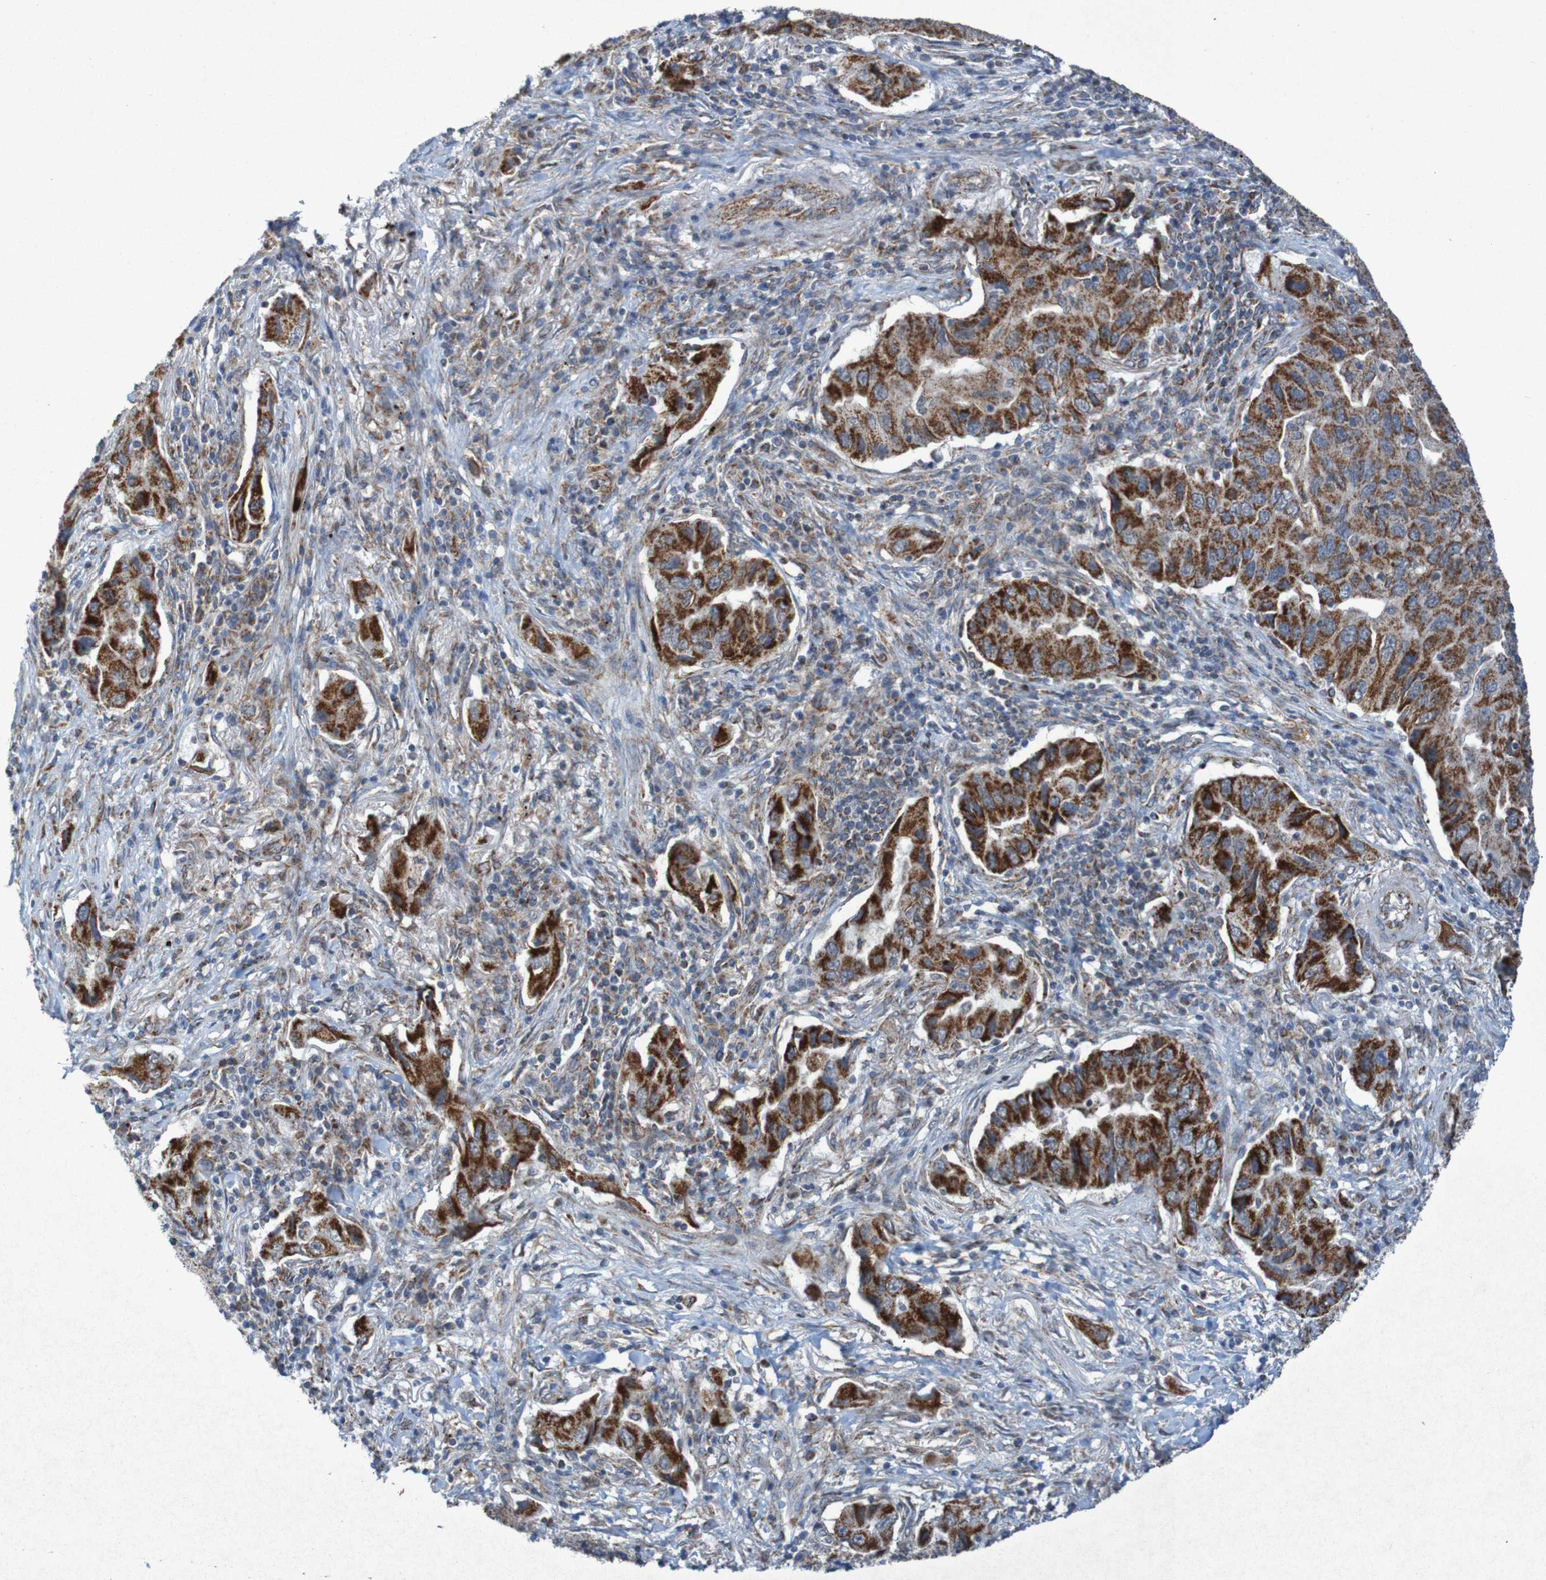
{"staining": {"intensity": "strong", "quantity": ">75%", "location": "cytoplasmic/membranous"}, "tissue": "lung cancer", "cell_type": "Tumor cells", "image_type": "cancer", "snomed": [{"axis": "morphology", "description": "Adenocarcinoma, NOS"}, {"axis": "topography", "description": "Lung"}], "caption": "Lung cancer tissue demonstrates strong cytoplasmic/membranous staining in about >75% of tumor cells", "gene": "CCDC51", "patient": {"sex": "female", "age": 65}}